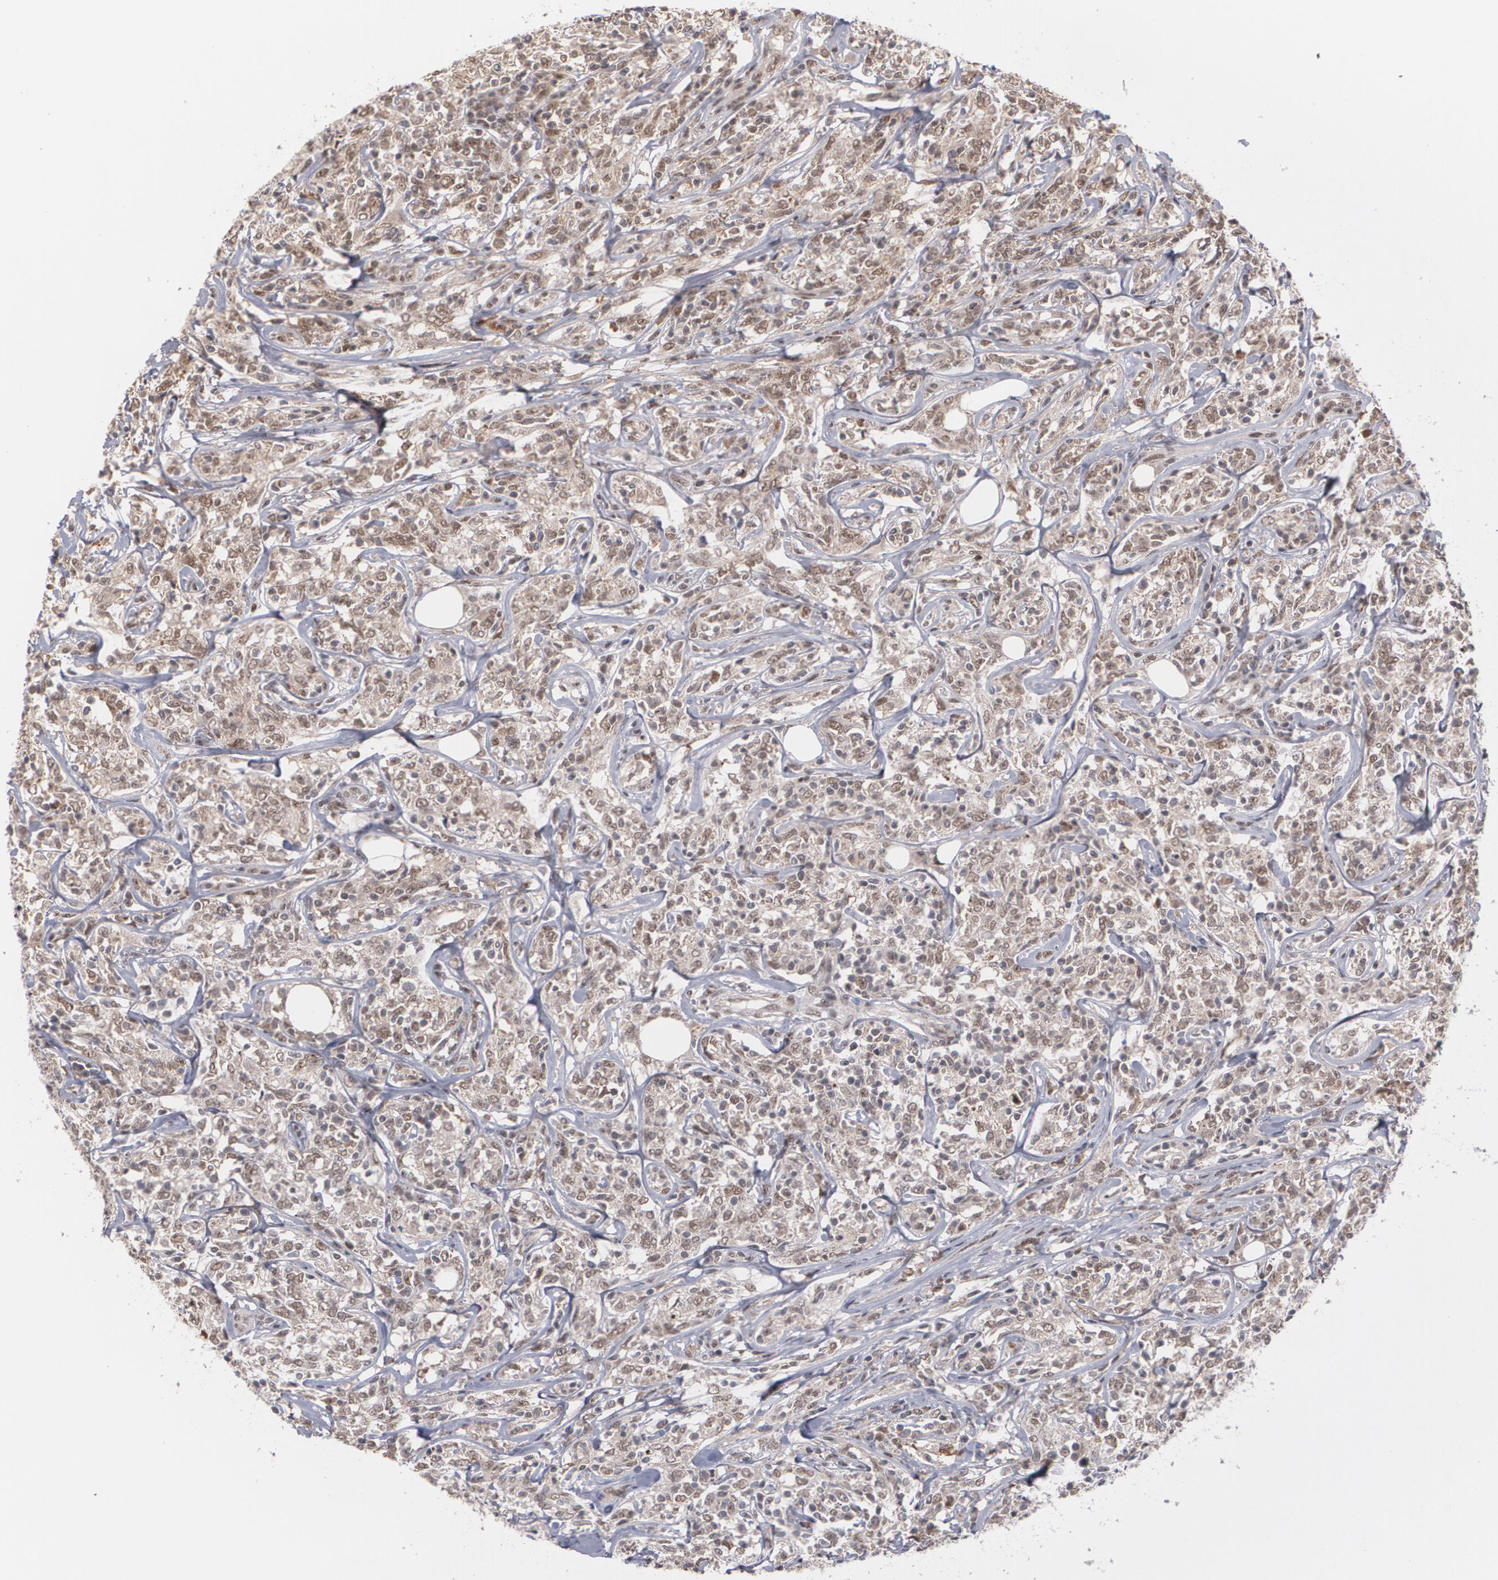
{"staining": {"intensity": "weak", "quantity": "25%-75%", "location": "nuclear"}, "tissue": "lymphoma", "cell_type": "Tumor cells", "image_type": "cancer", "snomed": [{"axis": "morphology", "description": "Malignant lymphoma, non-Hodgkin's type, High grade"}, {"axis": "topography", "description": "Lymph node"}], "caption": "A micrograph of high-grade malignant lymphoma, non-Hodgkin's type stained for a protein displays weak nuclear brown staining in tumor cells.", "gene": "ZNF234", "patient": {"sex": "female", "age": 84}}